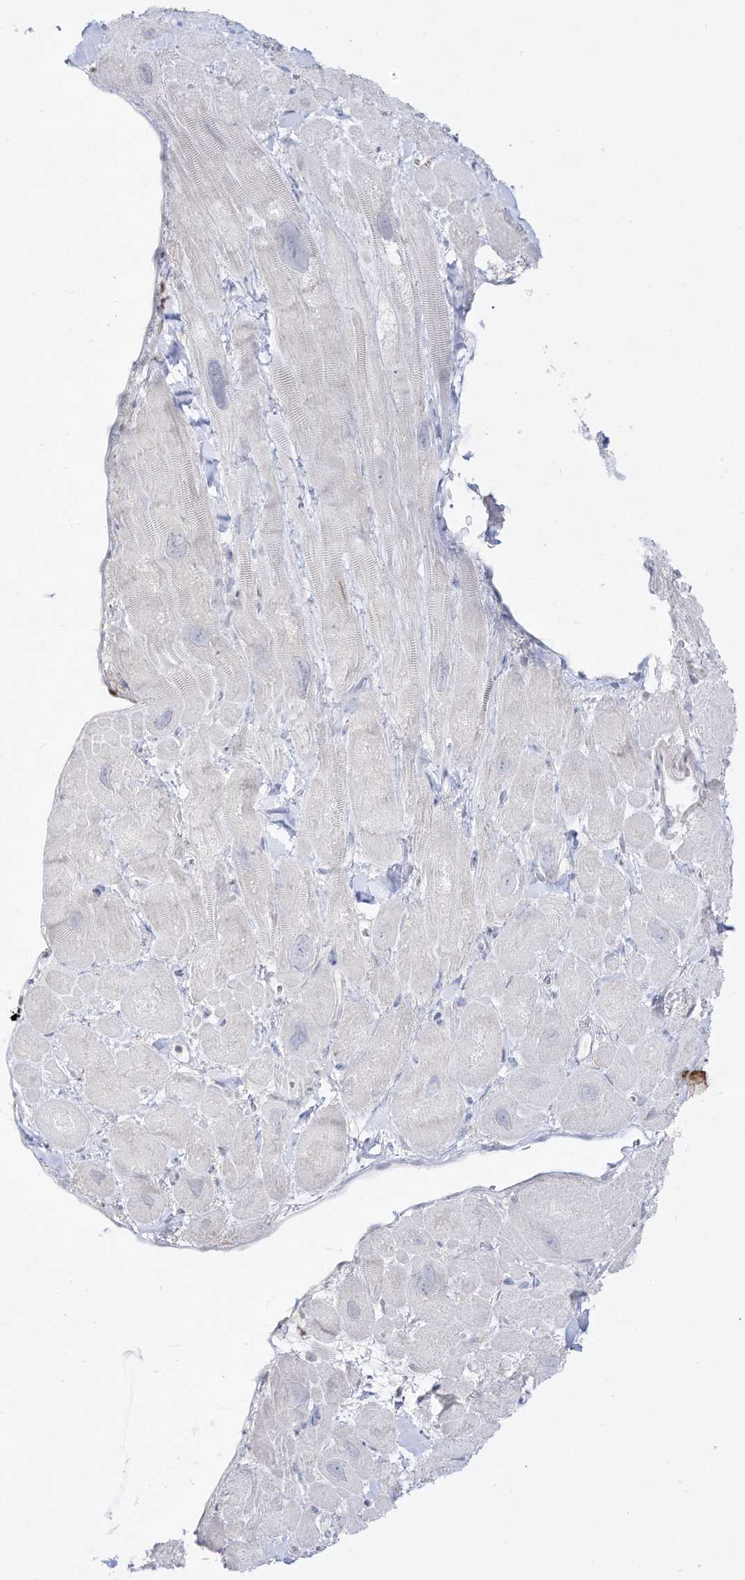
{"staining": {"intensity": "negative", "quantity": "none", "location": "none"}, "tissue": "heart muscle", "cell_type": "Cardiomyocytes", "image_type": "normal", "snomed": [{"axis": "morphology", "description": "Normal tissue, NOS"}, {"axis": "topography", "description": "Heart"}], "caption": "Photomicrograph shows no protein expression in cardiomyocytes of unremarkable heart muscle. (Brightfield microscopy of DAB (3,3'-diaminobenzidine) IHC at high magnification).", "gene": "DMKN", "patient": {"sex": "male", "age": 49}}